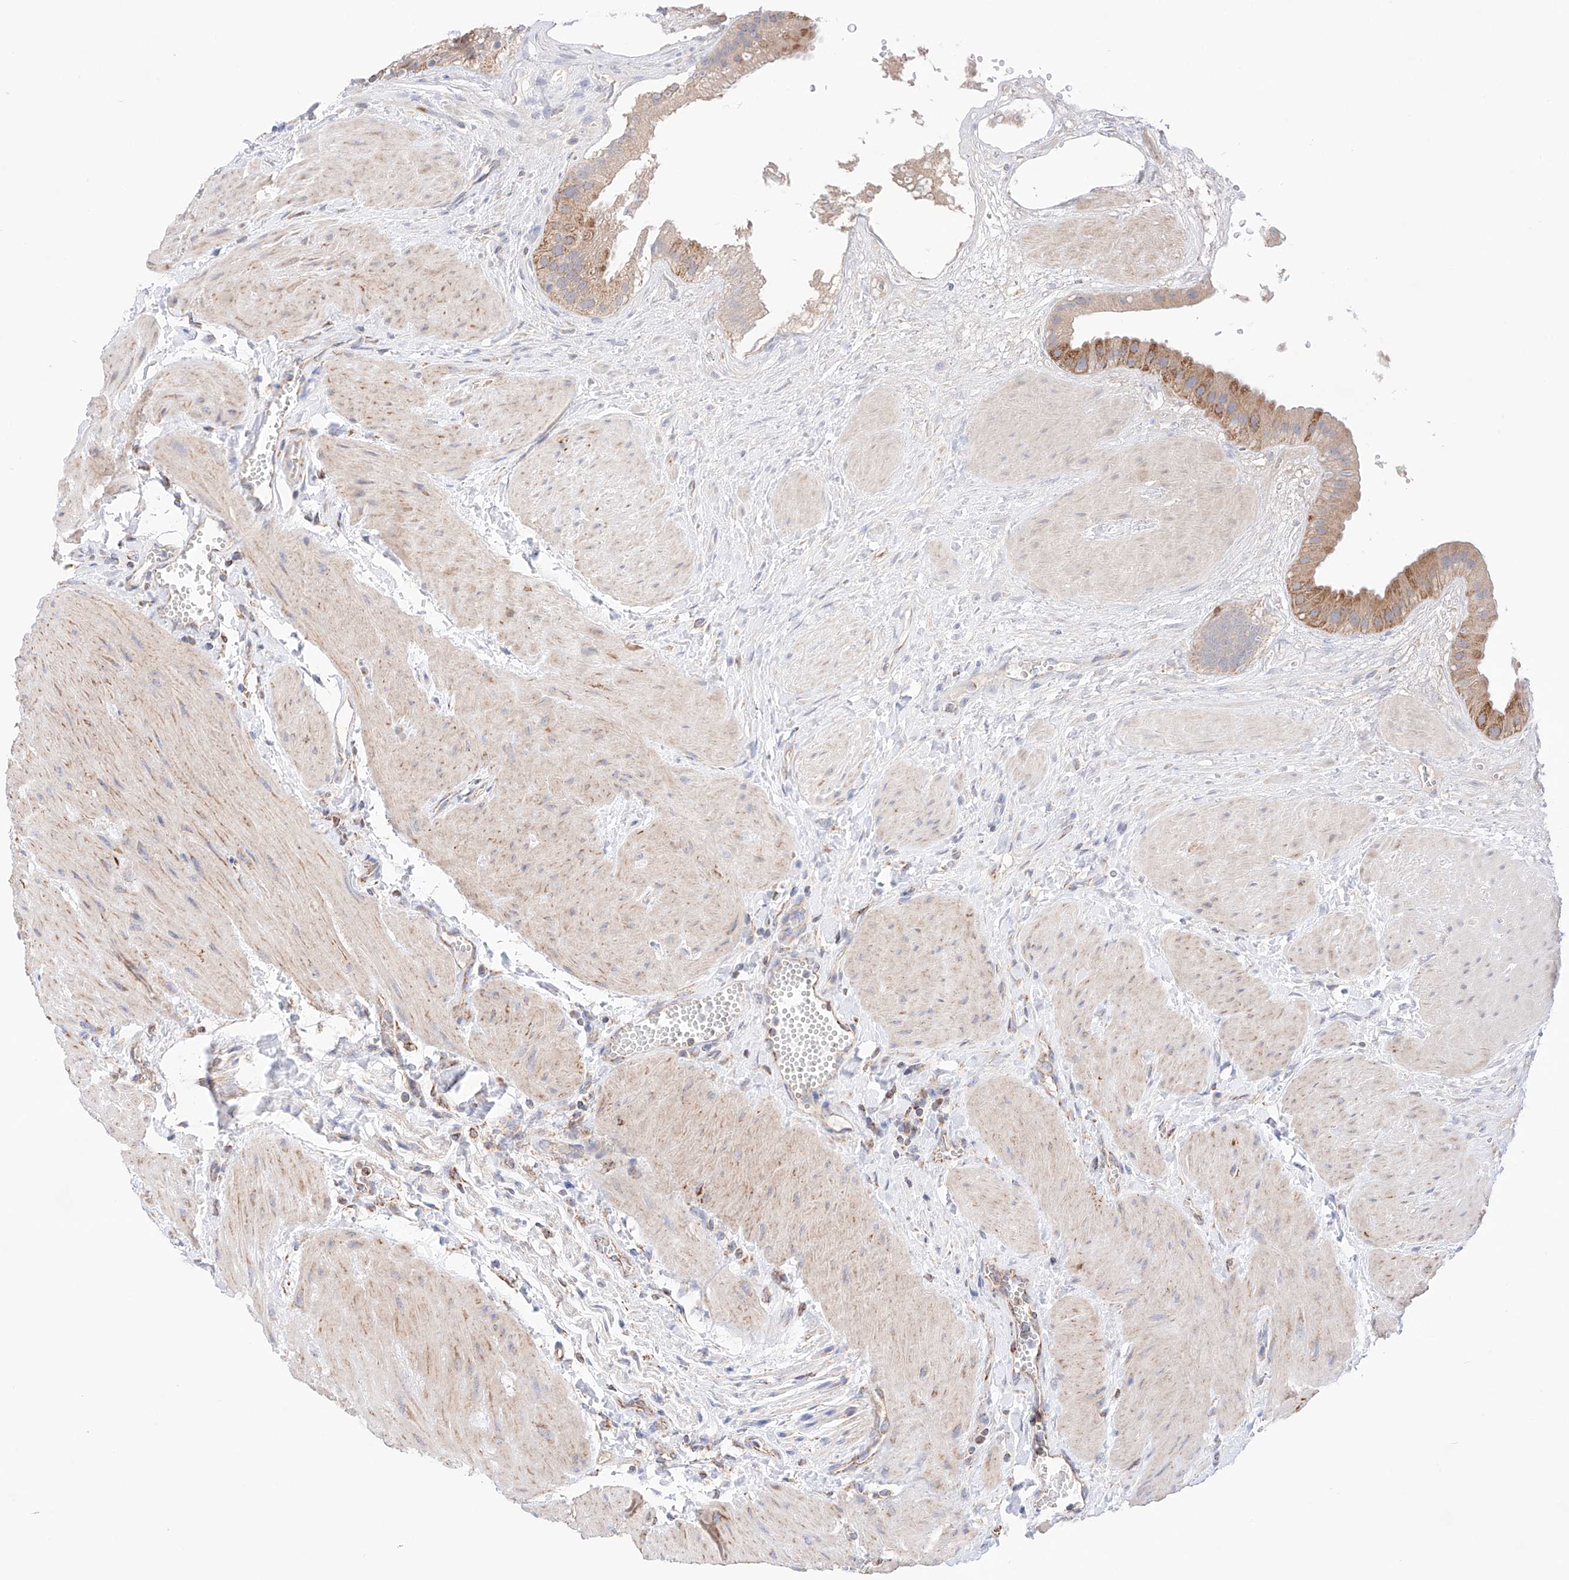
{"staining": {"intensity": "strong", "quantity": ">75%", "location": "cytoplasmic/membranous"}, "tissue": "gallbladder", "cell_type": "Glandular cells", "image_type": "normal", "snomed": [{"axis": "morphology", "description": "Normal tissue, NOS"}, {"axis": "topography", "description": "Gallbladder"}], "caption": "High-magnification brightfield microscopy of benign gallbladder stained with DAB (3,3'-diaminobenzidine) (brown) and counterstained with hematoxylin (blue). glandular cells exhibit strong cytoplasmic/membranous staining is seen in approximately>75% of cells. (IHC, brightfield microscopy, high magnification).", "gene": "KTI12", "patient": {"sex": "male", "age": 55}}